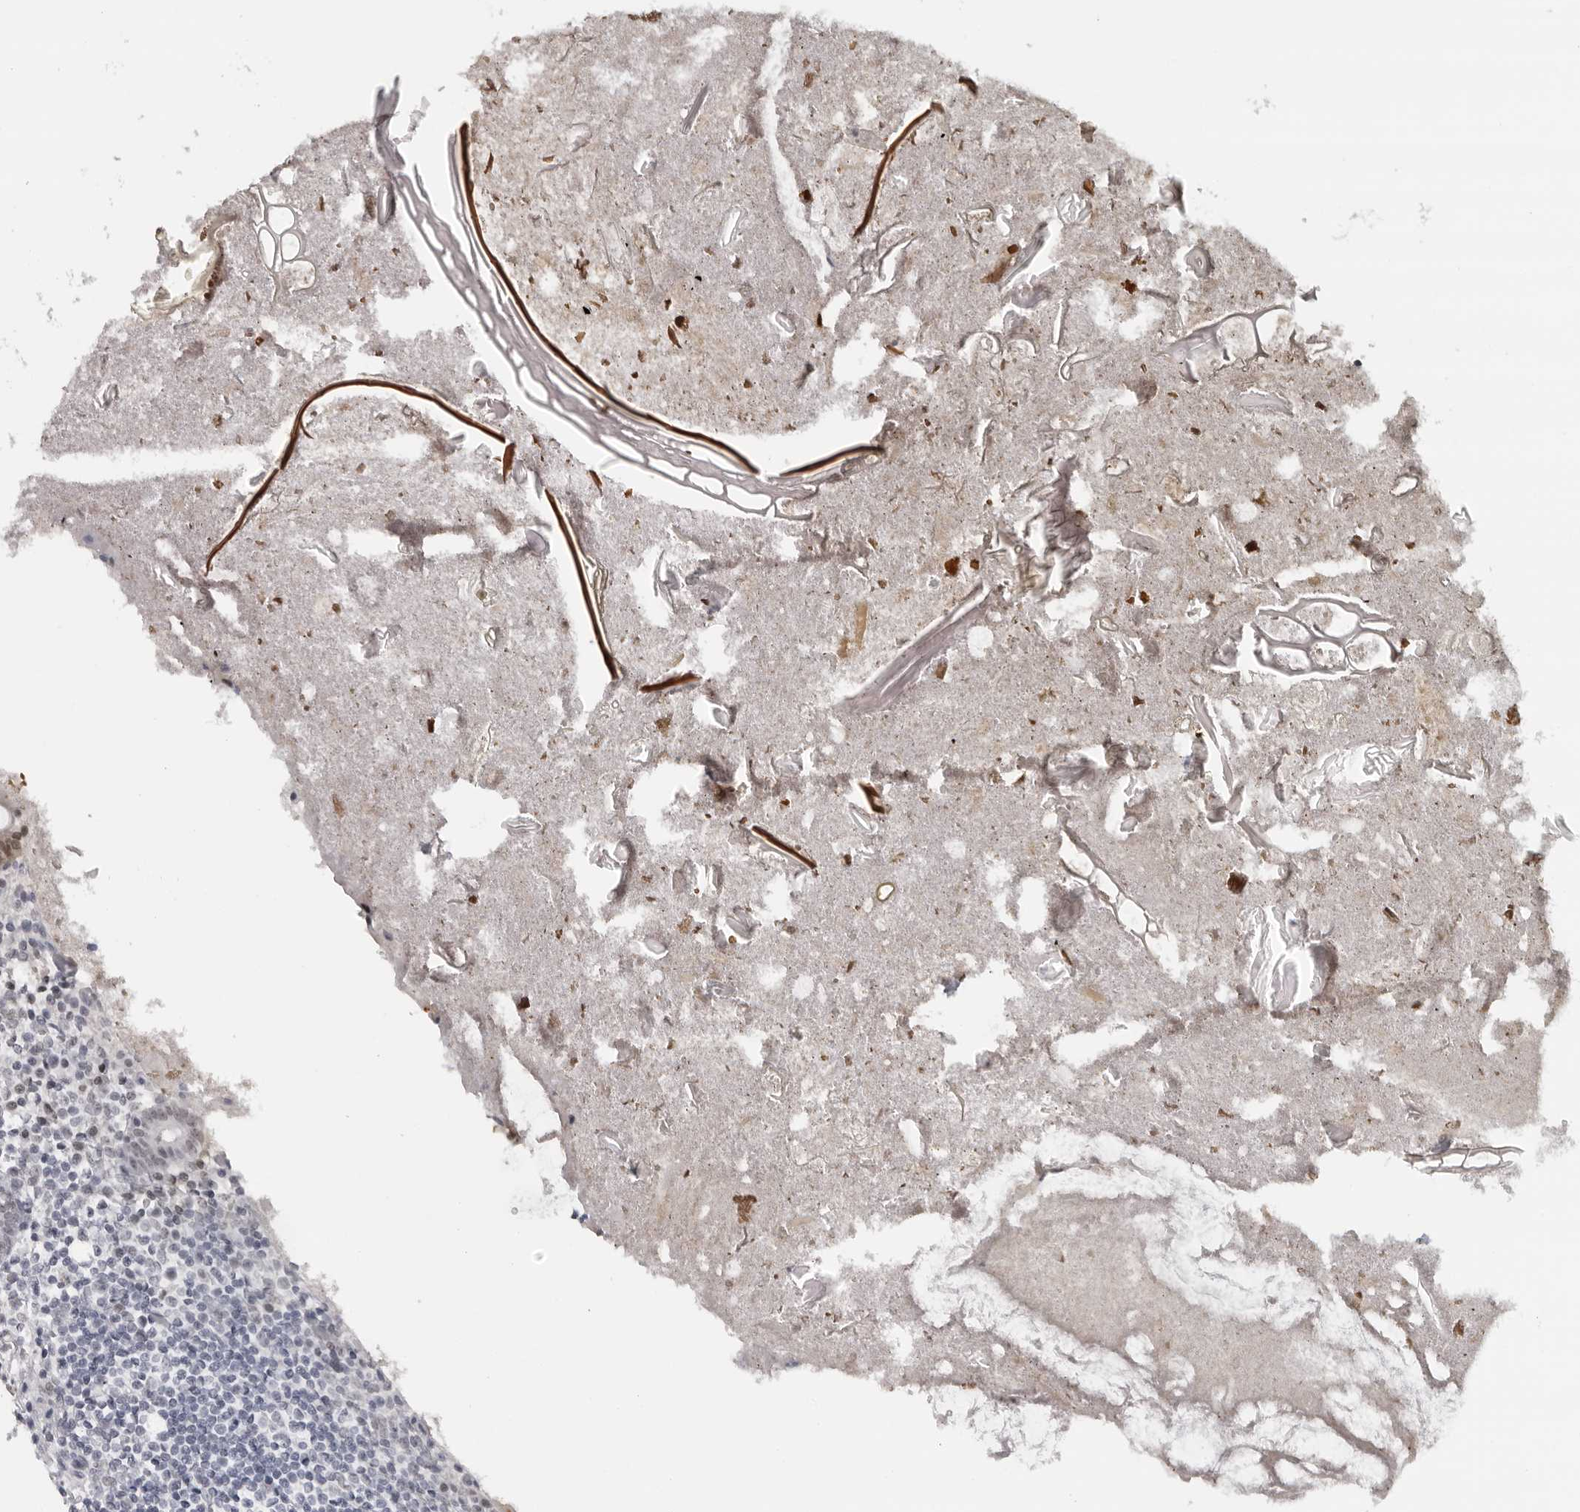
{"staining": {"intensity": "moderate", "quantity": "25%-75%", "location": "cytoplasmic/membranous,nuclear"}, "tissue": "appendix", "cell_type": "Glandular cells", "image_type": "normal", "snomed": [{"axis": "morphology", "description": "Normal tissue, NOS"}, {"axis": "topography", "description": "Appendix"}], "caption": "This micrograph demonstrates immunohistochemistry staining of benign appendix, with medium moderate cytoplasmic/membranous,nuclear staining in approximately 25%-75% of glandular cells.", "gene": "ESPN", "patient": {"sex": "female", "age": 17}}